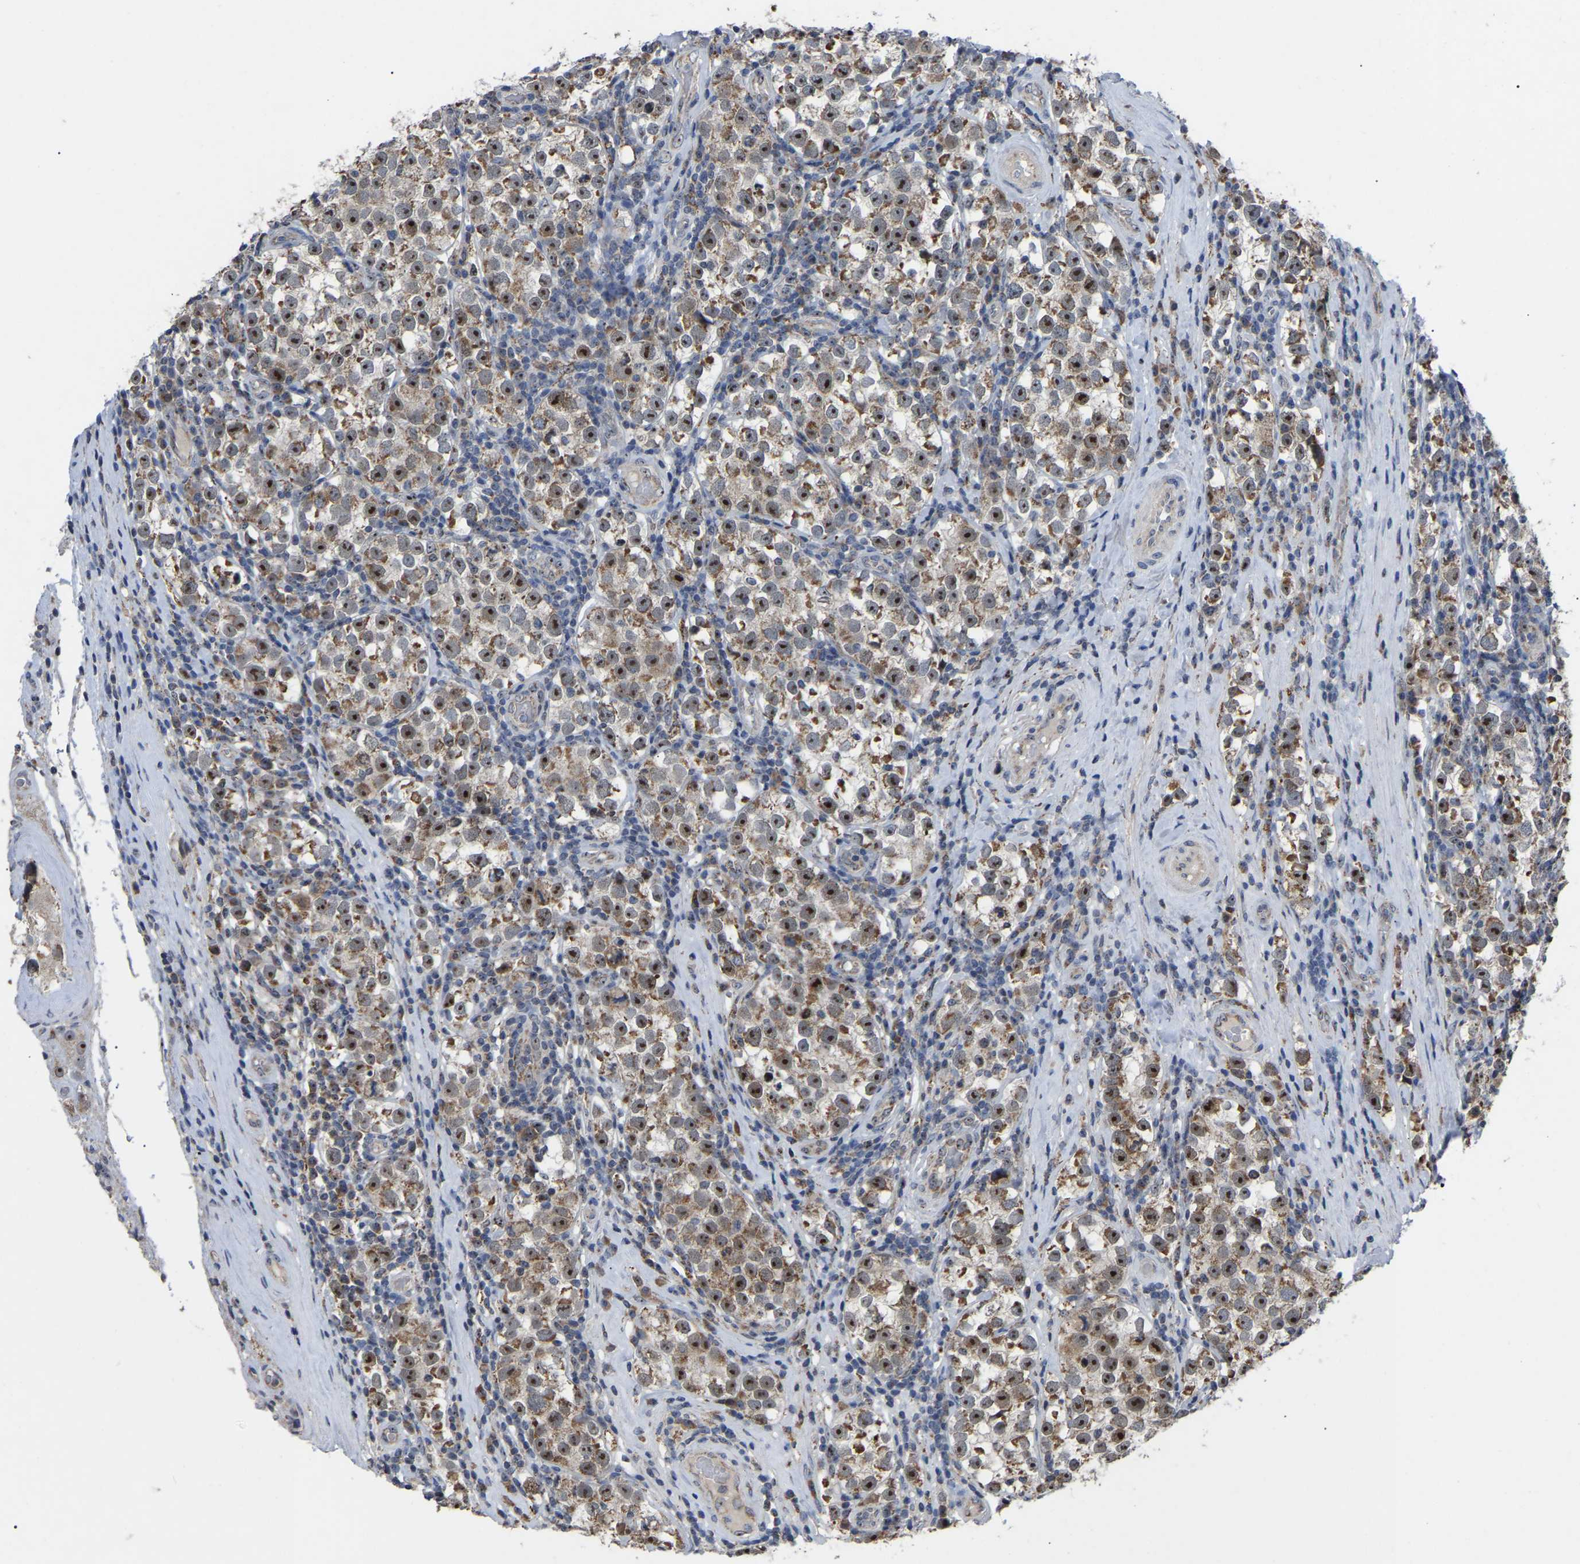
{"staining": {"intensity": "strong", "quantity": ">75%", "location": "cytoplasmic/membranous,nuclear"}, "tissue": "testis cancer", "cell_type": "Tumor cells", "image_type": "cancer", "snomed": [{"axis": "morphology", "description": "Normal tissue, NOS"}, {"axis": "morphology", "description": "Seminoma, NOS"}, {"axis": "topography", "description": "Testis"}], "caption": "About >75% of tumor cells in seminoma (testis) exhibit strong cytoplasmic/membranous and nuclear protein staining as visualized by brown immunohistochemical staining.", "gene": "NOP53", "patient": {"sex": "male", "age": 43}}